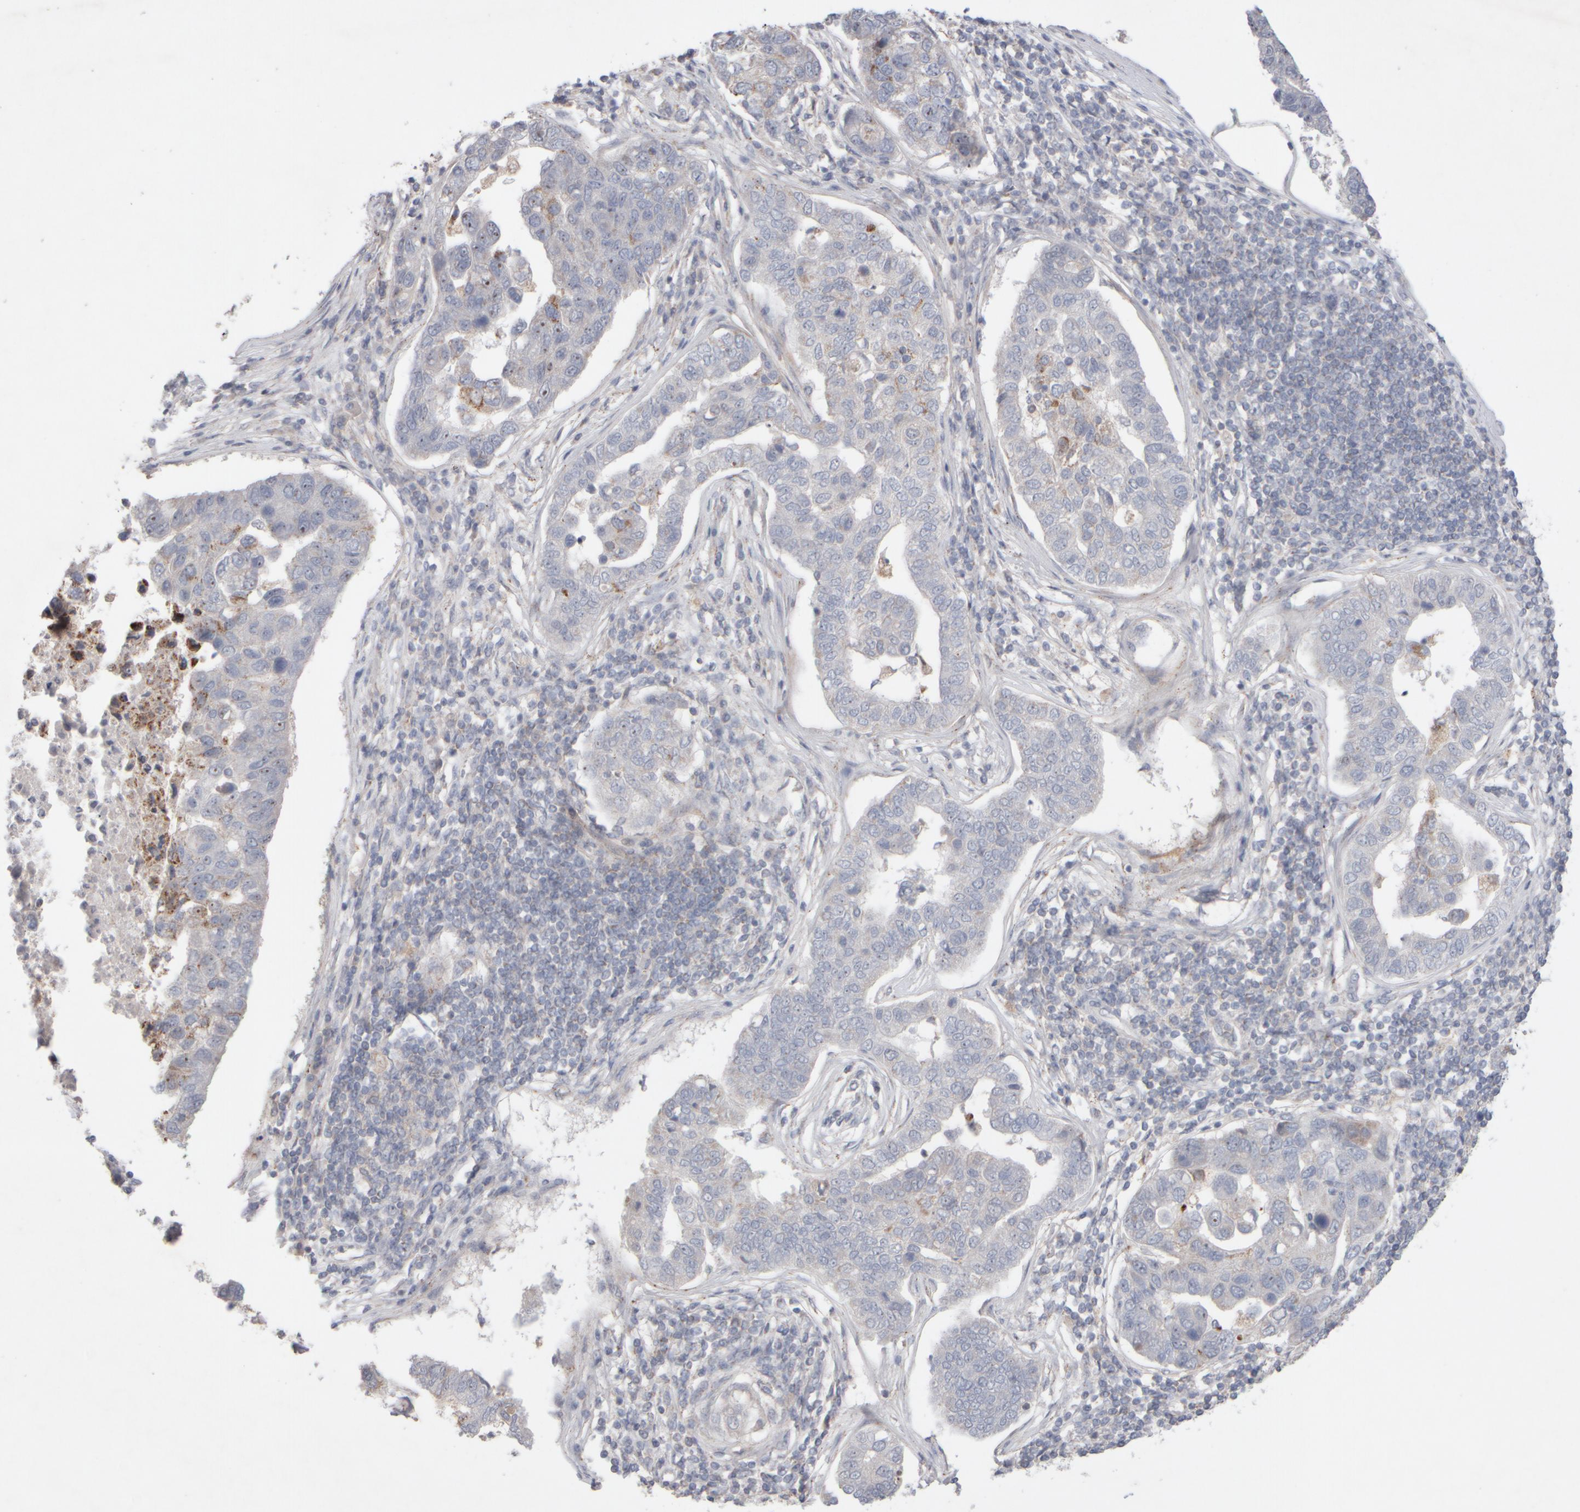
{"staining": {"intensity": "negative", "quantity": "none", "location": "none"}, "tissue": "pancreatic cancer", "cell_type": "Tumor cells", "image_type": "cancer", "snomed": [{"axis": "morphology", "description": "Adenocarcinoma, NOS"}, {"axis": "topography", "description": "Pancreas"}], "caption": "Immunohistochemical staining of human pancreatic cancer (adenocarcinoma) reveals no significant positivity in tumor cells.", "gene": "CHADL", "patient": {"sex": "female", "age": 61}}